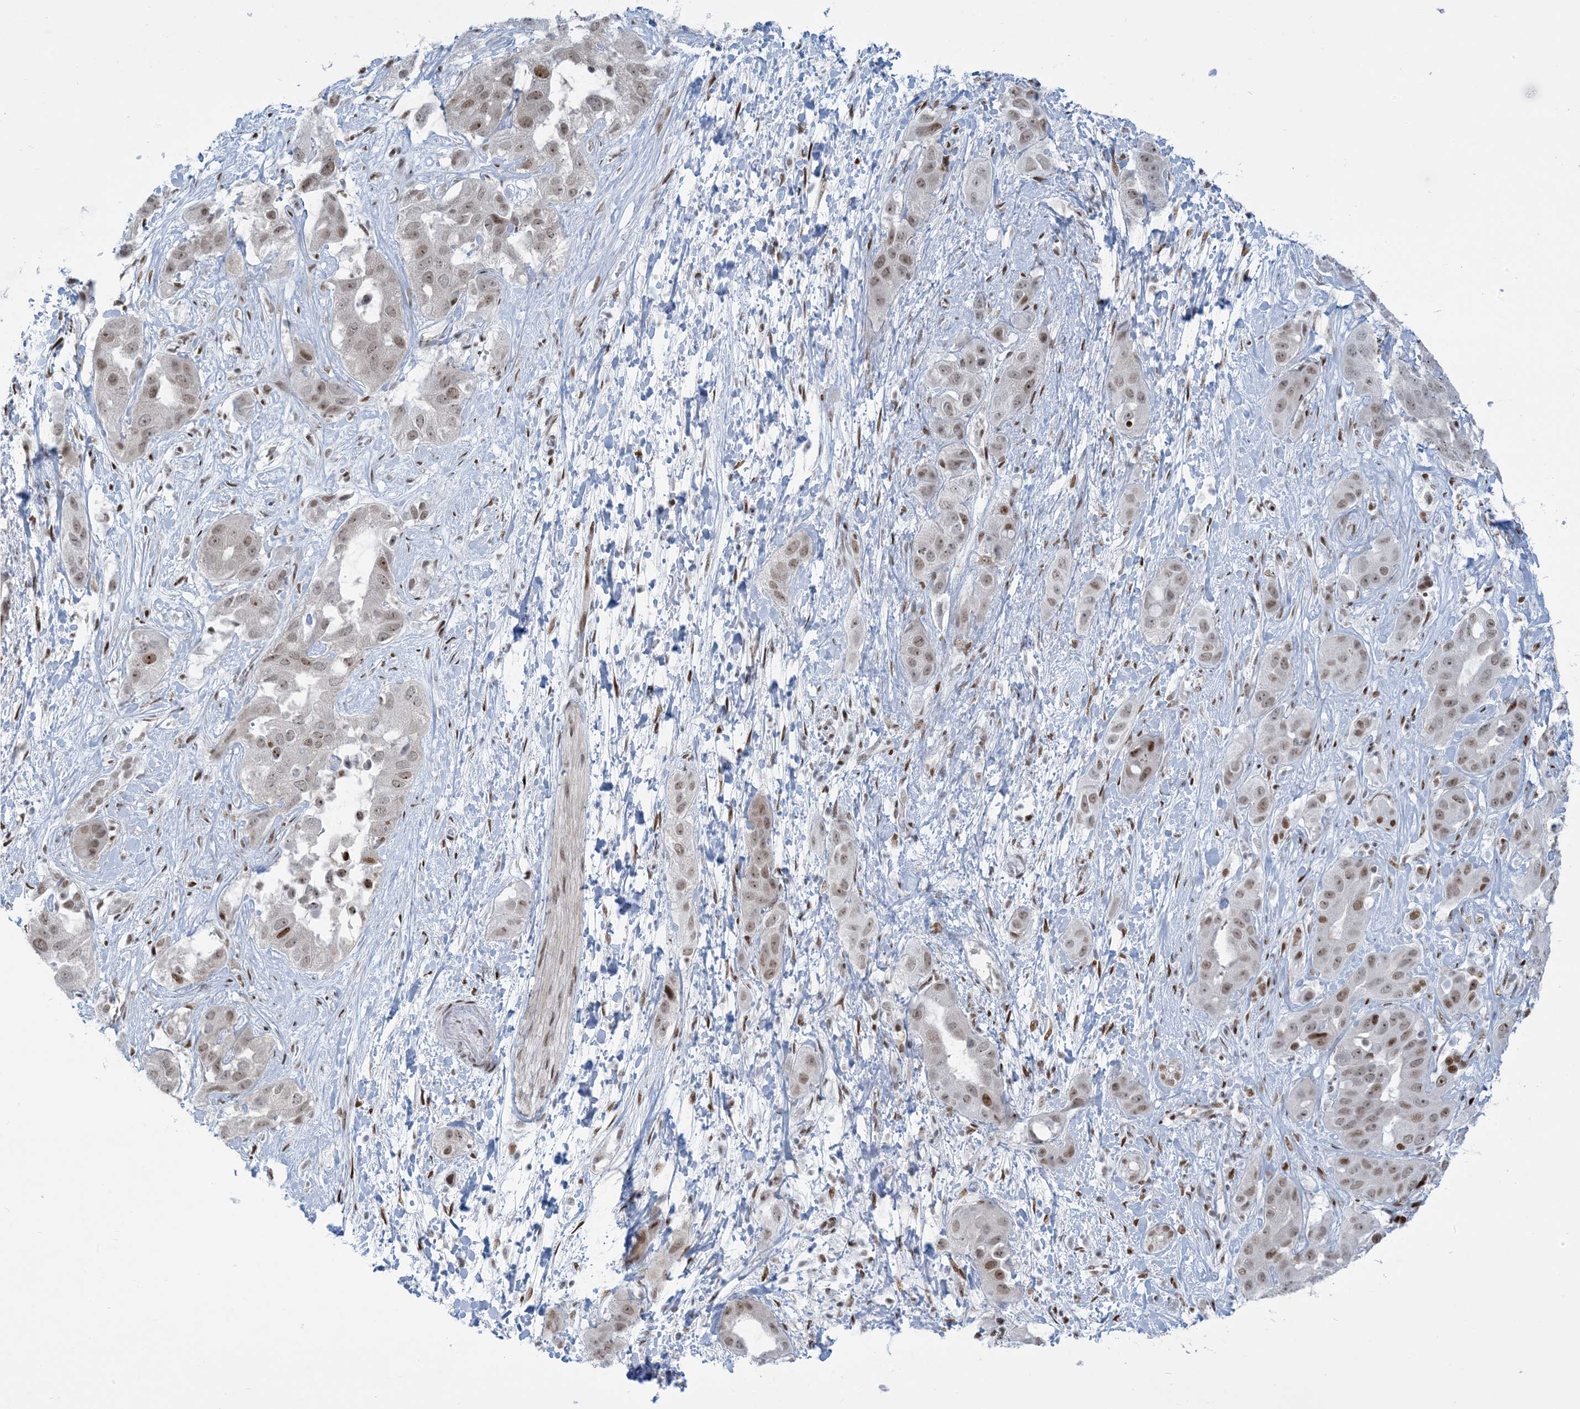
{"staining": {"intensity": "moderate", "quantity": ">75%", "location": "nuclear"}, "tissue": "liver cancer", "cell_type": "Tumor cells", "image_type": "cancer", "snomed": [{"axis": "morphology", "description": "Cholangiocarcinoma"}, {"axis": "topography", "description": "Liver"}], "caption": "Protein expression analysis of human cholangiocarcinoma (liver) reveals moderate nuclear expression in about >75% of tumor cells.", "gene": "STAG1", "patient": {"sex": "female", "age": 52}}